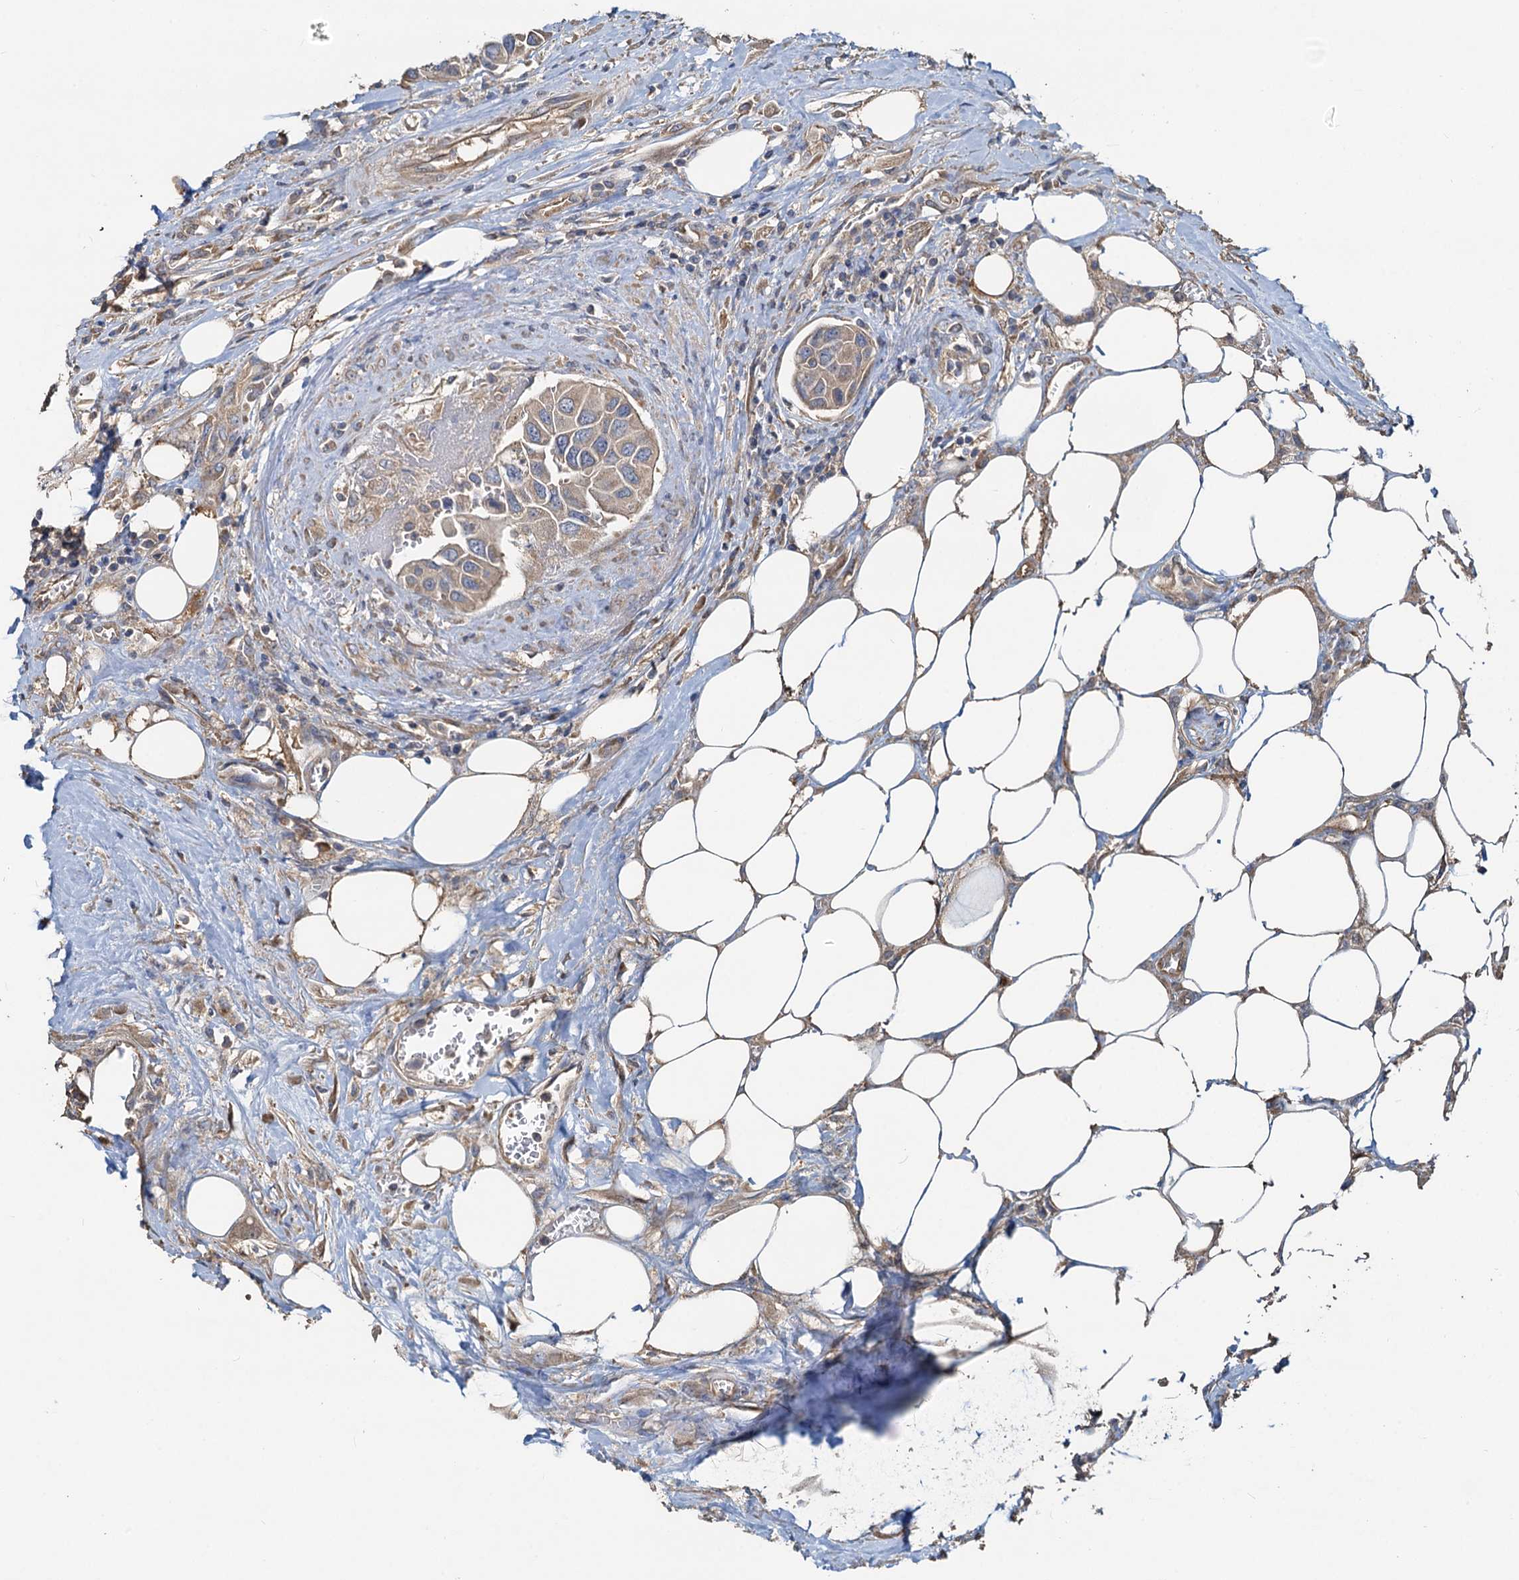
{"staining": {"intensity": "weak", "quantity": "25%-75%", "location": "cytoplasmic/membranous"}, "tissue": "urothelial cancer", "cell_type": "Tumor cells", "image_type": "cancer", "snomed": [{"axis": "morphology", "description": "Urothelial carcinoma, High grade"}, {"axis": "topography", "description": "Urinary bladder"}], "caption": "Weak cytoplasmic/membranous expression for a protein is seen in about 25%-75% of tumor cells of urothelial cancer using IHC.", "gene": "HYI", "patient": {"sex": "male", "age": 74}}